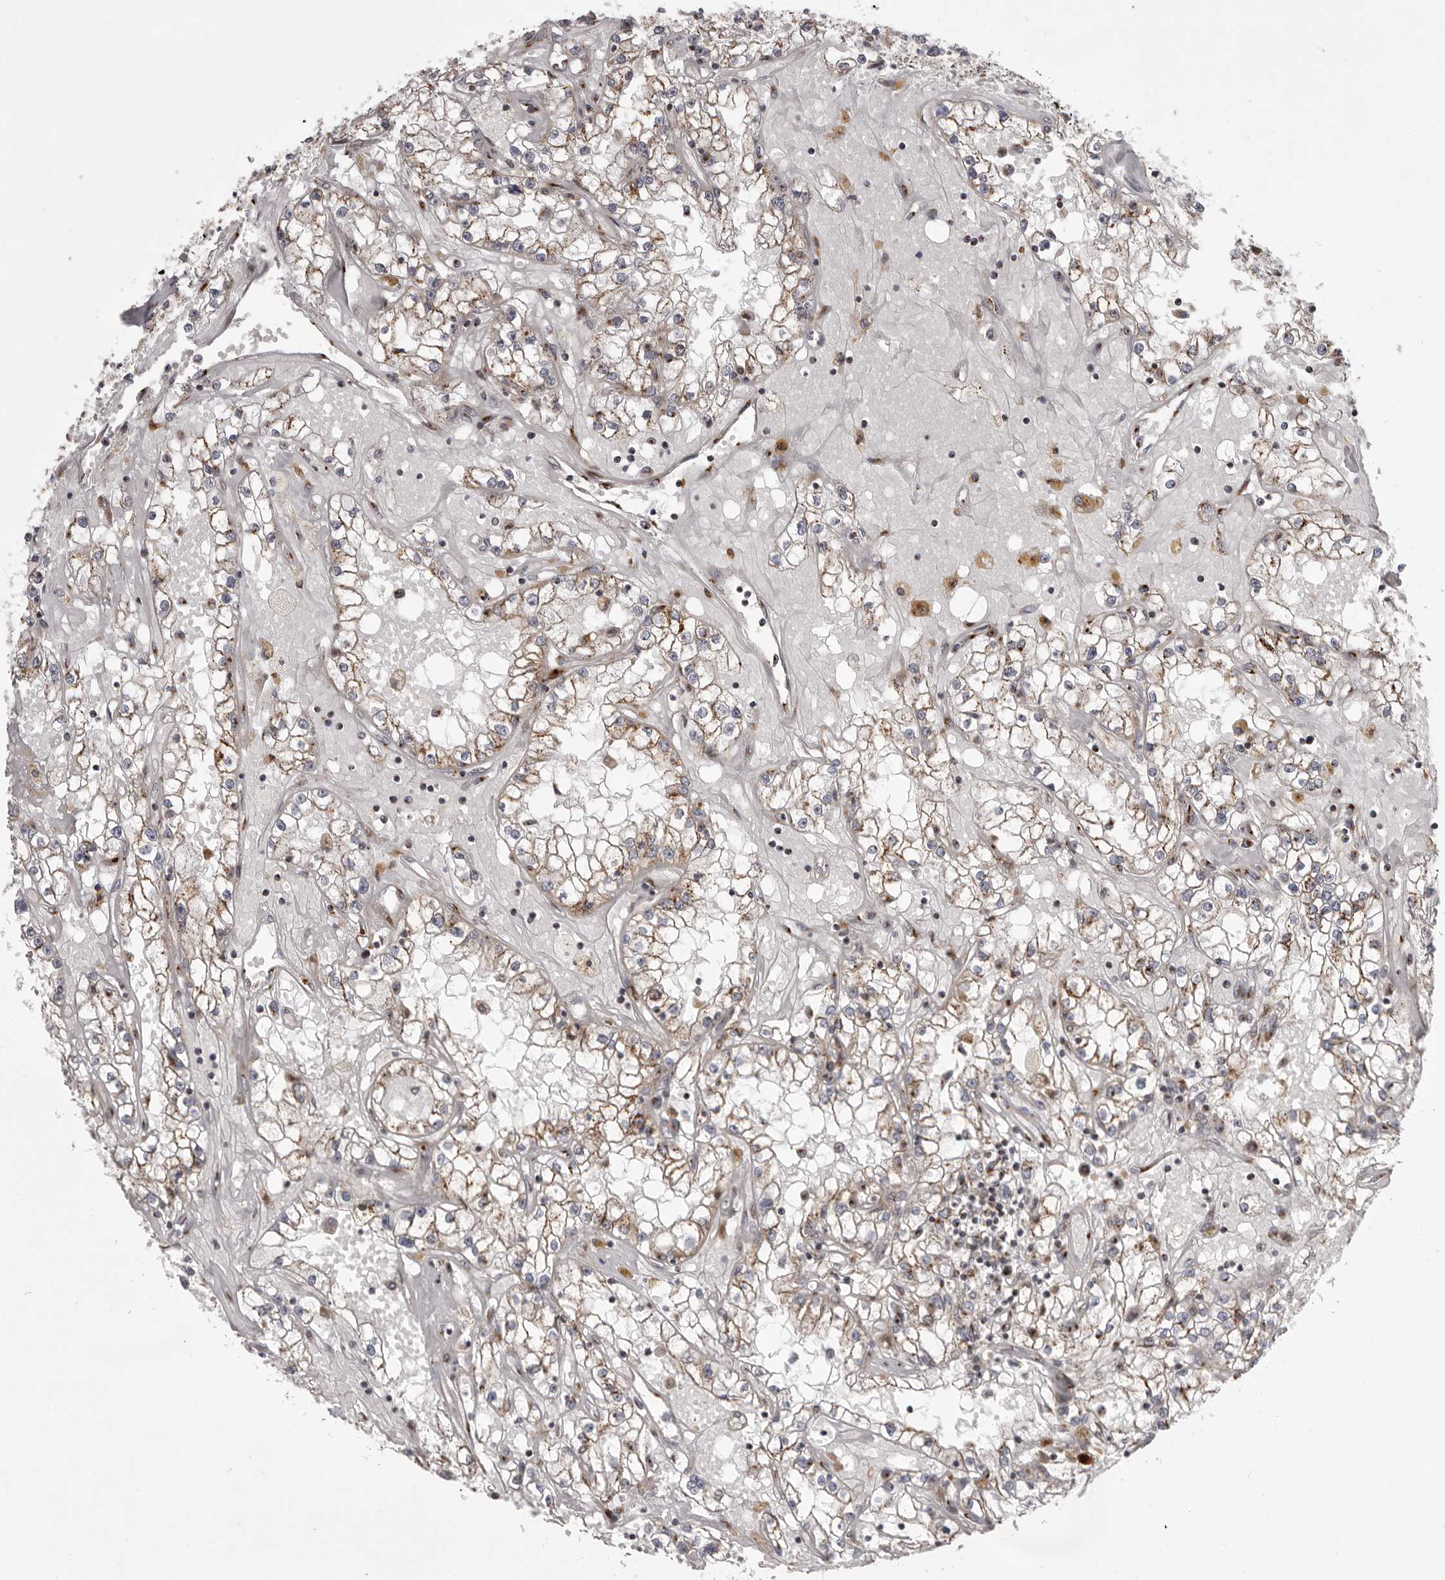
{"staining": {"intensity": "moderate", "quantity": ">75%", "location": "cytoplasmic/membranous"}, "tissue": "renal cancer", "cell_type": "Tumor cells", "image_type": "cancer", "snomed": [{"axis": "morphology", "description": "Adenocarcinoma, NOS"}, {"axis": "topography", "description": "Kidney"}], "caption": "Moderate cytoplasmic/membranous protein expression is appreciated in about >75% of tumor cells in renal cancer (adenocarcinoma). (IHC, brightfield microscopy, high magnification).", "gene": "WDR47", "patient": {"sex": "male", "age": 56}}